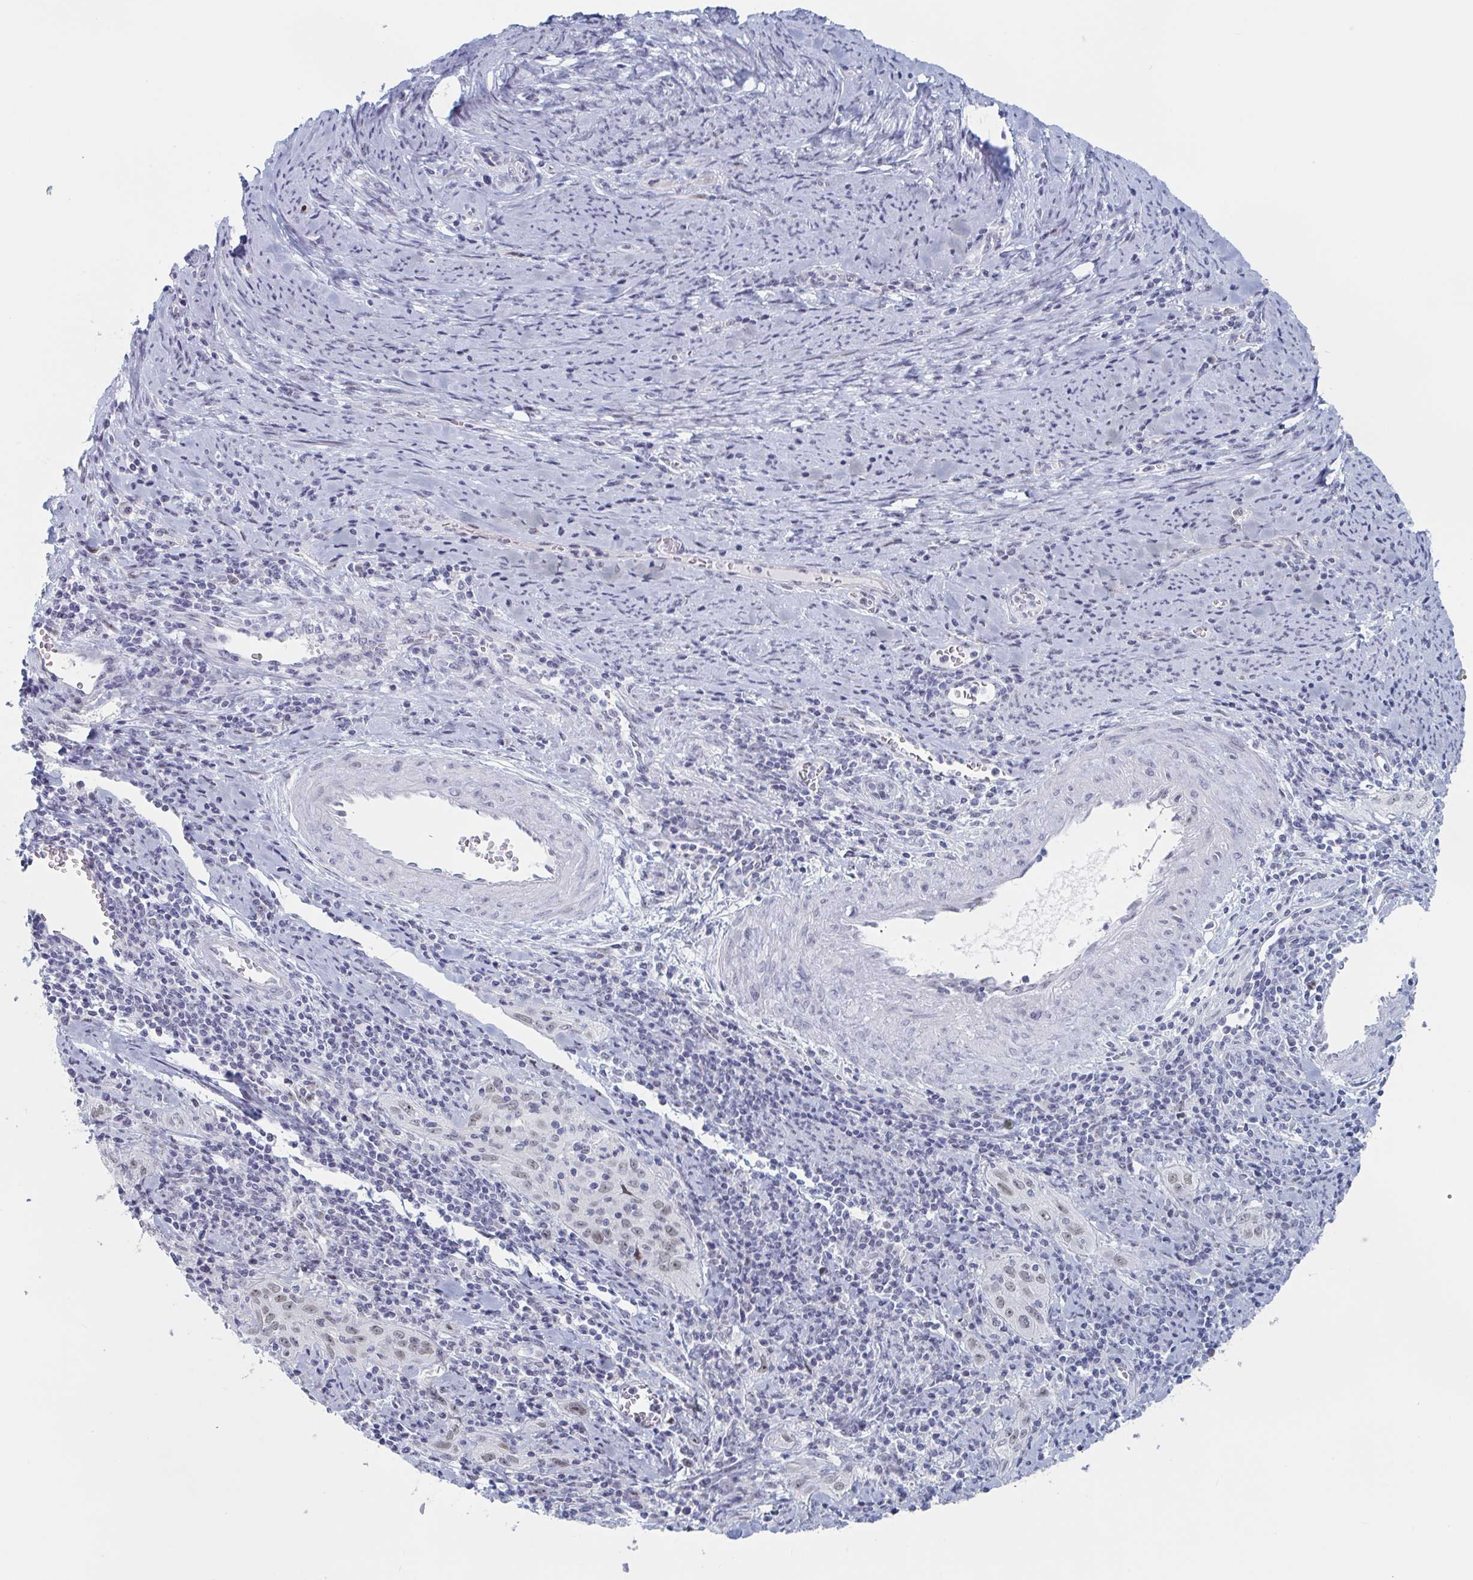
{"staining": {"intensity": "moderate", "quantity": ">75%", "location": "nuclear"}, "tissue": "cervical cancer", "cell_type": "Tumor cells", "image_type": "cancer", "snomed": [{"axis": "morphology", "description": "Squamous cell carcinoma, NOS"}, {"axis": "topography", "description": "Cervix"}], "caption": "Protein expression analysis of human cervical cancer reveals moderate nuclear expression in about >75% of tumor cells. The protein of interest is stained brown, and the nuclei are stained in blue (DAB (3,3'-diaminobenzidine) IHC with brightfield microscopy, high magnification).", "gene": "NR1H2", "patient": {"sex": "female", "age": 57}}